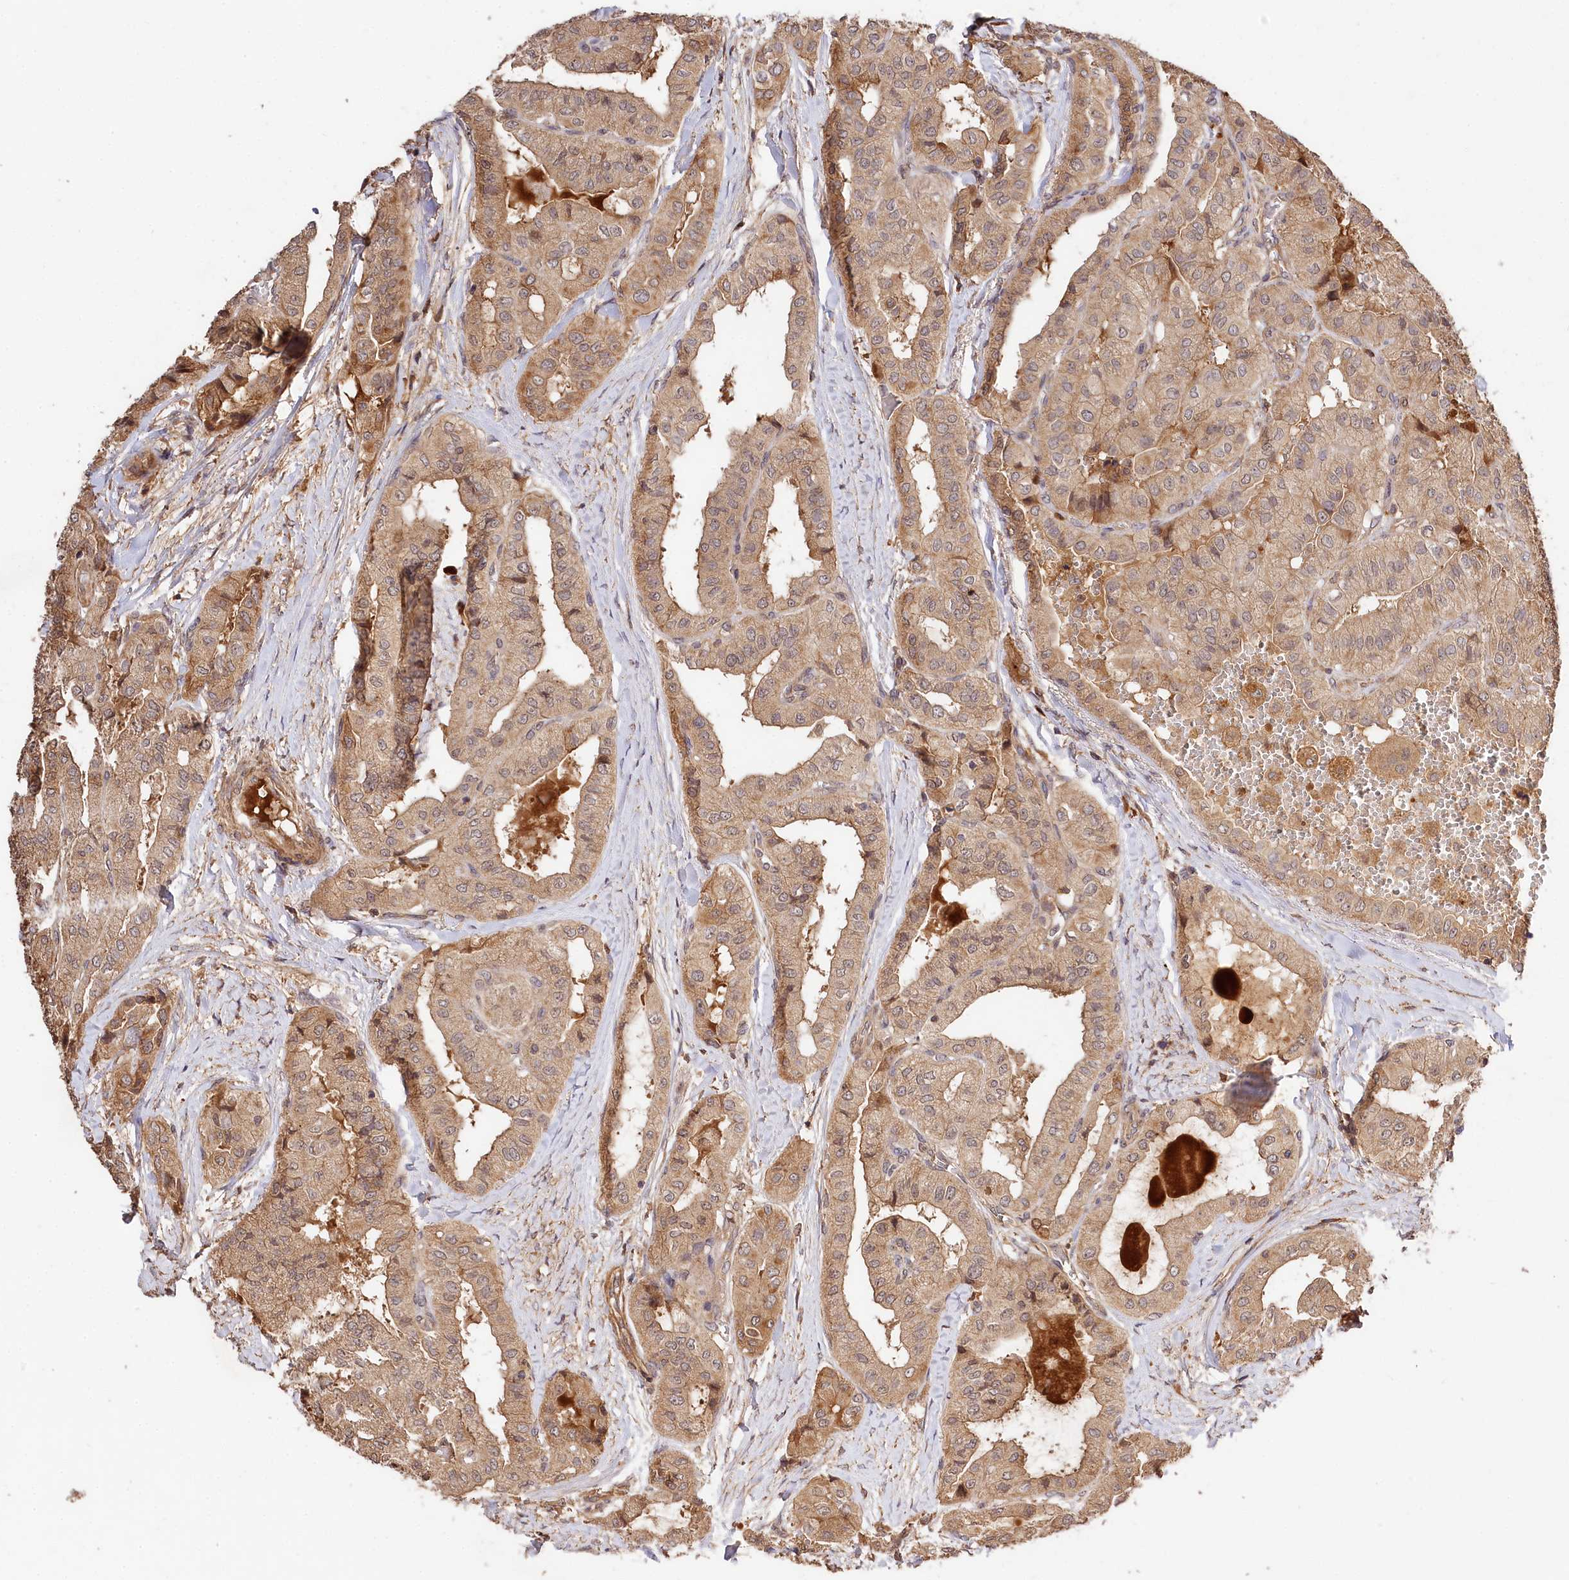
{"staining": {"intensity": "moderate", "quantity": ">75%", "location": "cytoplasmic/membranous"}, "tissue": "thyroid cancer", "cell_type": "Tumor cells", "image_type": "cancer", "snomed": [{"axis": "morphology", "description": "Papillary adenocarcinoma, NOS"}, {"axis": "topography", "description": "Thyroid gland"}], "caption": "Human papillary adenocarcinoma (thyroid) stained with a brown dye exhibits moderate cytoplasmic/membranous positive staining in about >75% of tumor cells.", "gene": "MCF2L2", "patient": {"sex": "female", "age": 59}}